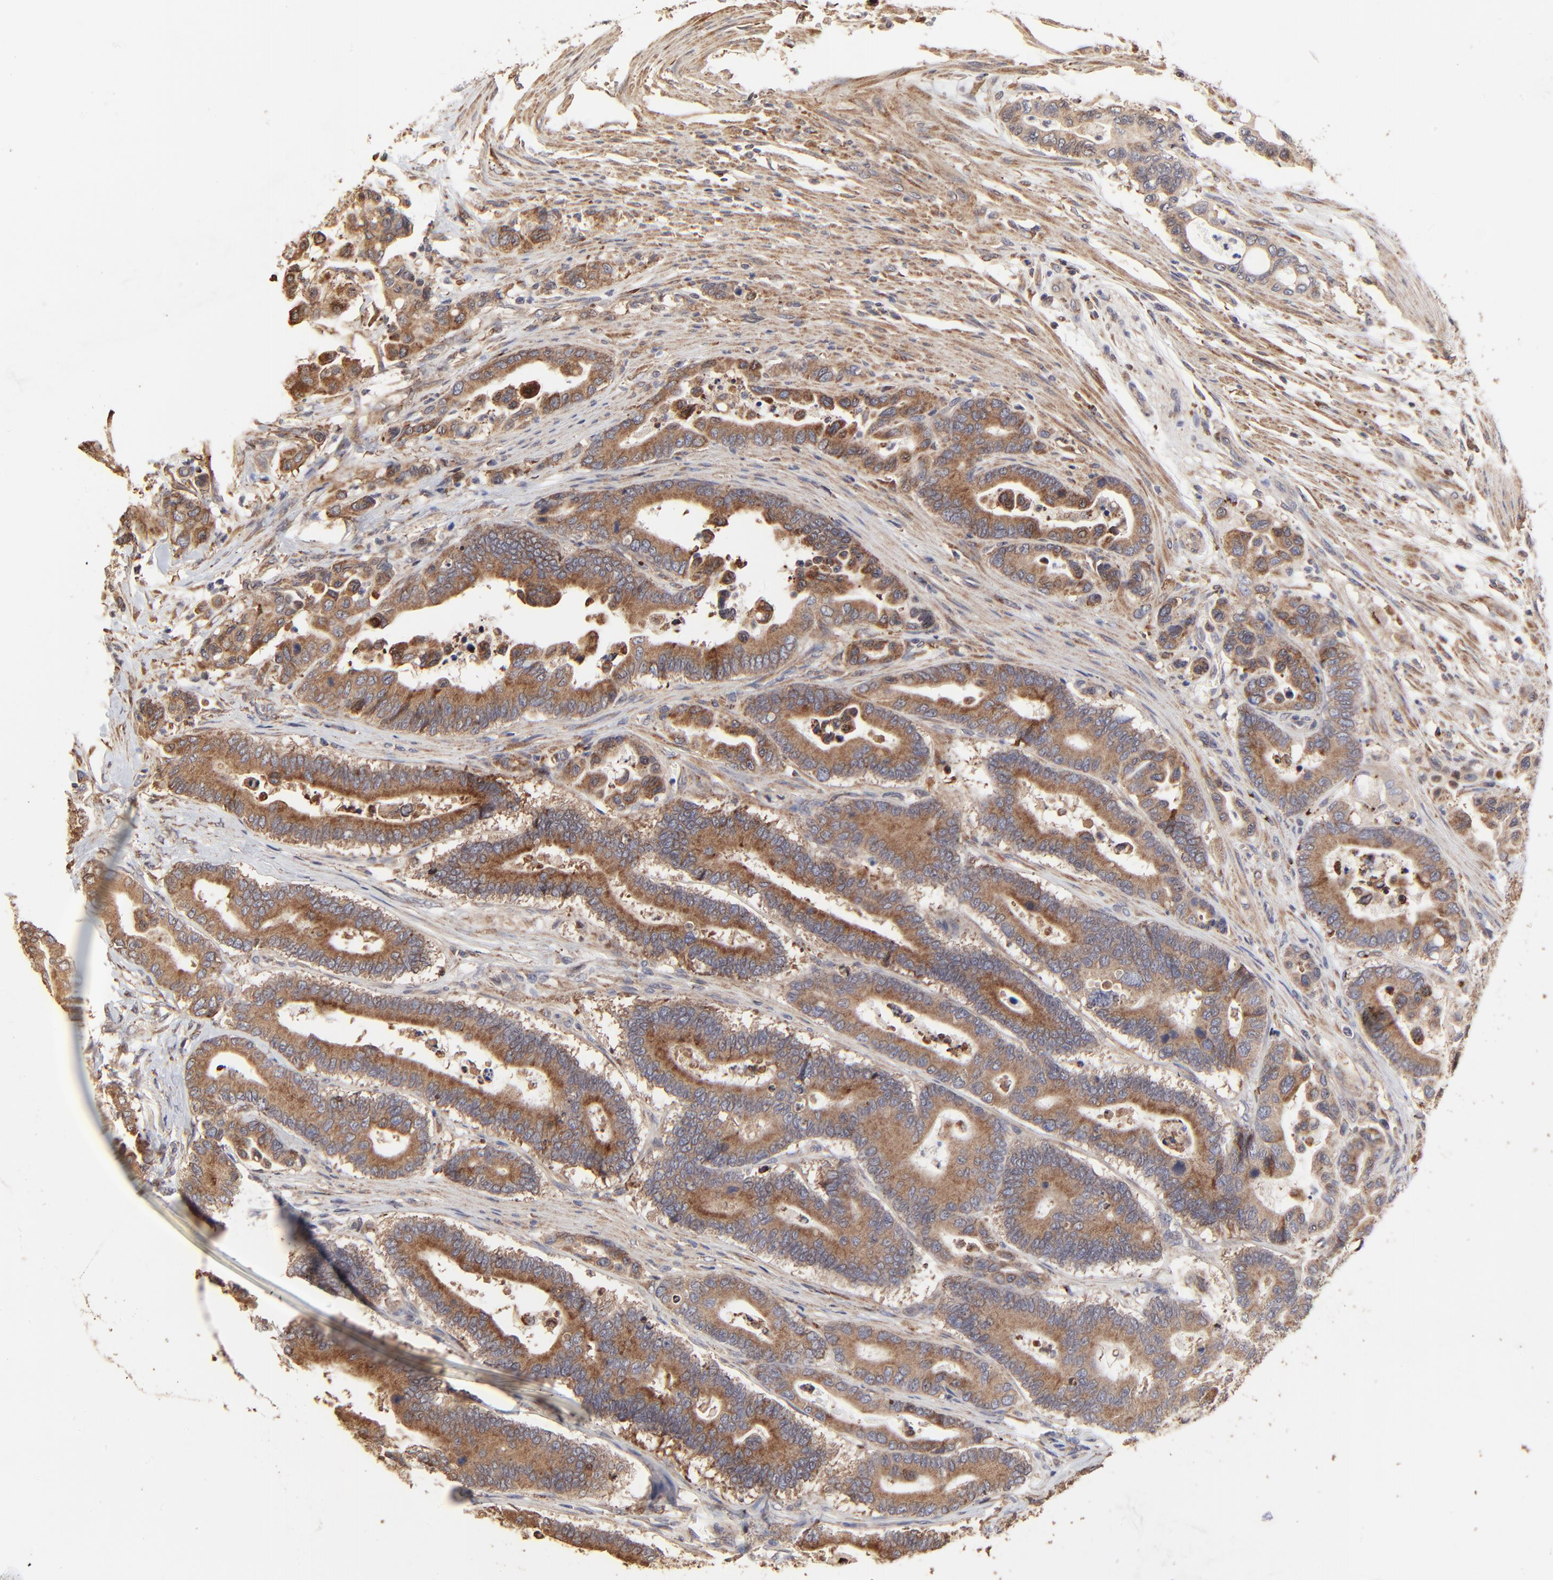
{"staining": {"intensity": "strong", "quantity": ">75%", "location": "cytoplasmic/membranous"}, "tissue": "colorectal cancer", "cell_type": "Tumor cells", "image_type": "cancer", "snomed": [{"axis": "morphology", "description": "Normal tissue, NOS"}, {"axis": "morphology", "description": "Adenocarcinoma, NOS"}, {"axis": "topography", "description": "Colon"}], "caption": "Human colorectal adenocarcinoma stained for a protein (brown) demonstrates strong cytoplasmic/membranous positive expression in about >75% of tumor cells.", "gene": "ELP2", "patient": {"sex": "male", "age": 82}}